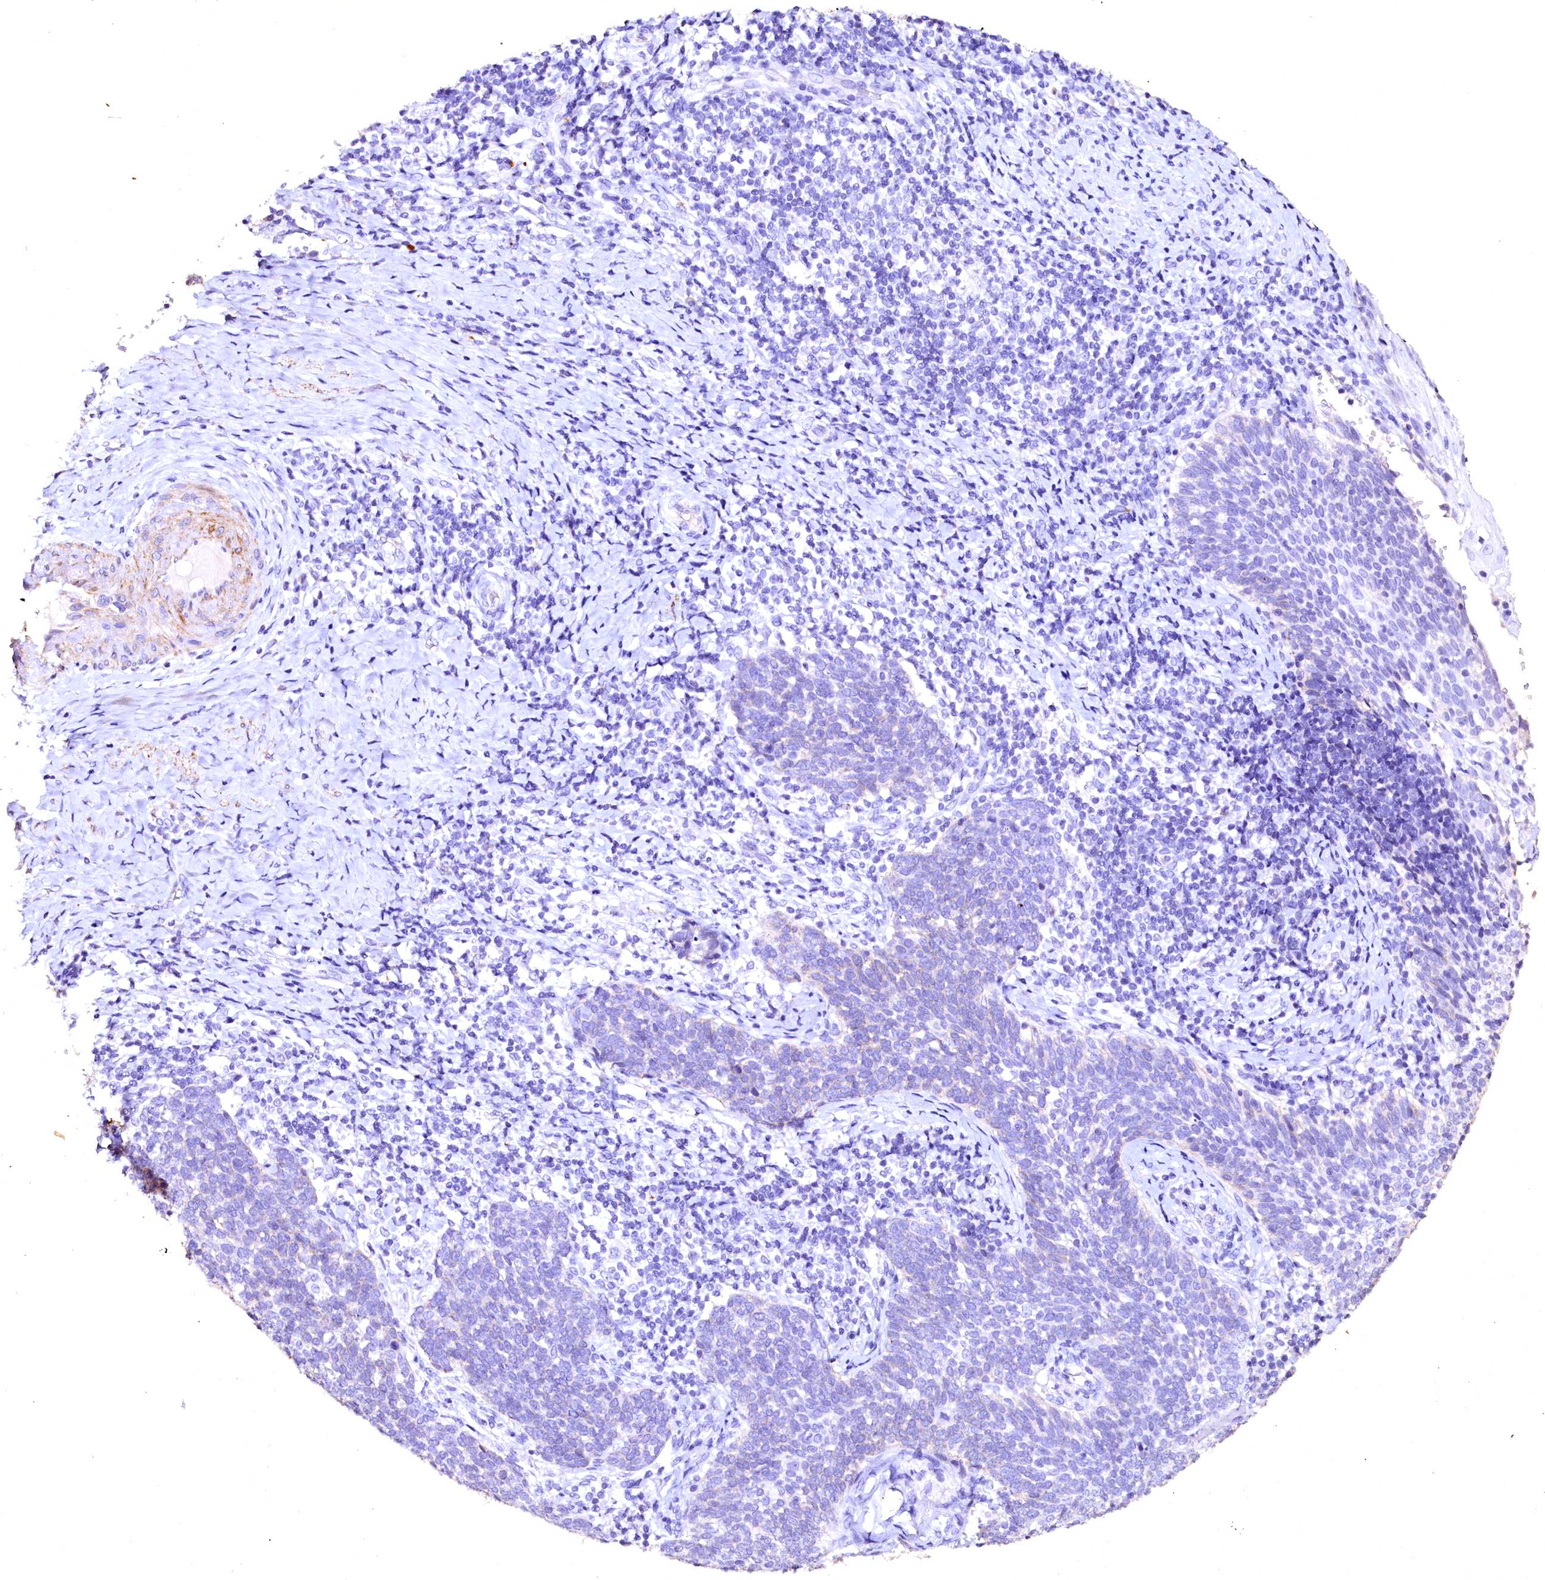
{"staining": {"intensity": "negative", "quantity": "none", "location": "none"}, "tissue": "cervical cancer", "cell_type": "Tumor cells", "image_type": "cancer", "snomed": [{"axis": "morphology", "description": "Normal tissue, NOS"}, {"axis": "morphology", "description": "Squamous cell carcinoma, NOS"}, {"axis": "topography", "description": "Cervix"}], "caption": "IHC histopathology image of neoplastic tissue: human squamous cell carcinoma (cervical) stained with DAB demonstrates no significant protein positivity in tumor cells.", "gene": "VPS36", "patient": {"sex": "female", "age": 39}}